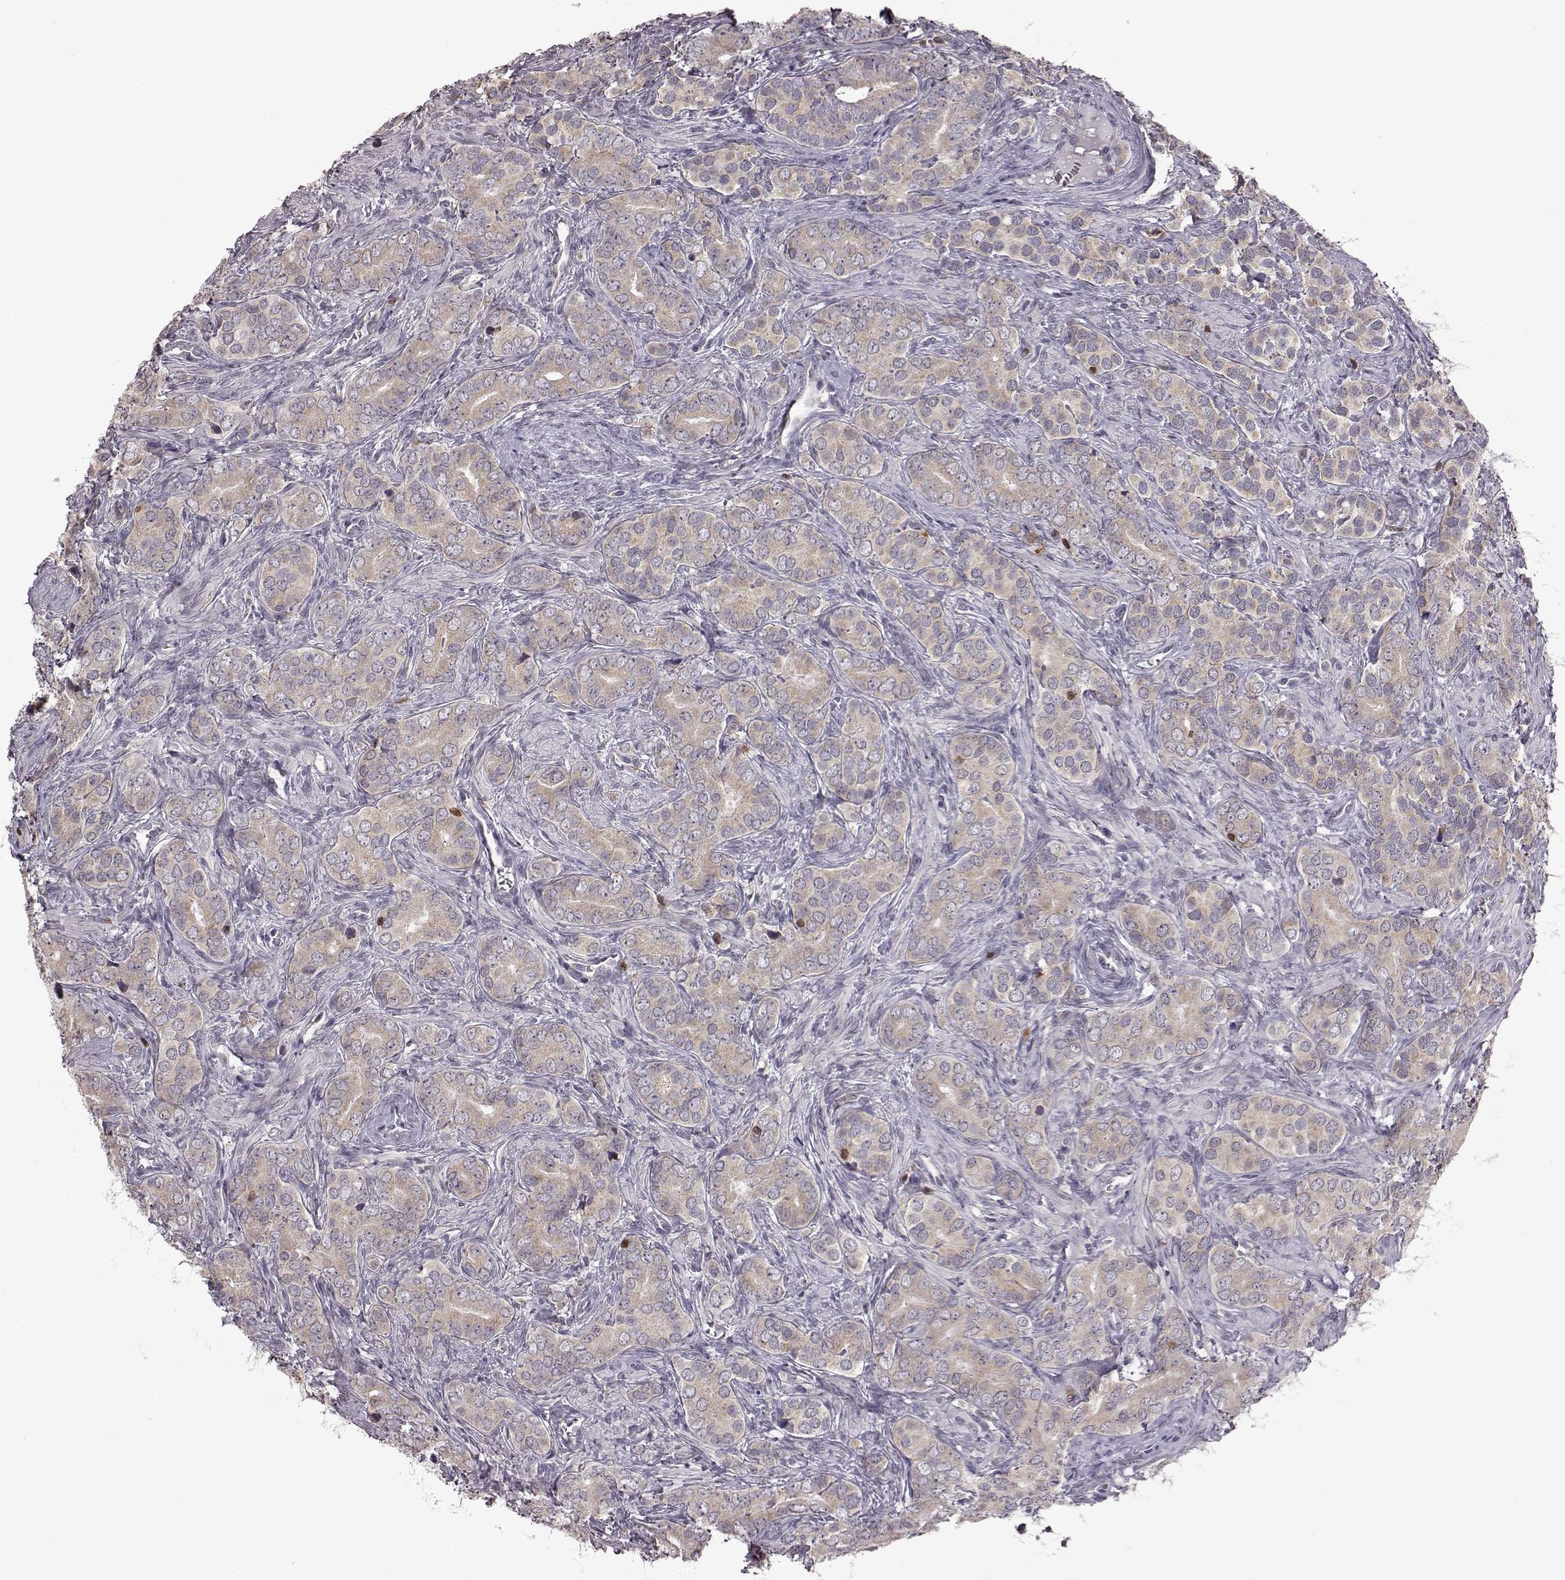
{"staining": {"intensity": "weak", "quantity": ">75%", "location": "cytoplasmic/membranous"}, "tissue": "prostate cancer", "cell_type": "Tumor cells", "image_type": "cancer", "snomed": [{"axis": "morphology", "description": "Adenocarcinoma, High grade"}, {"axis": "topography", "description": "Prostate"}], "caption": "A micrograph of human prostate cancer (adenocarcinoma (high-grade)) stained for a protein demonstrates weak cytoplasmic/membranous brown staining in tumor cells.", "gene": "DOK2", "patient": {"sex": "male", "age": 84}}